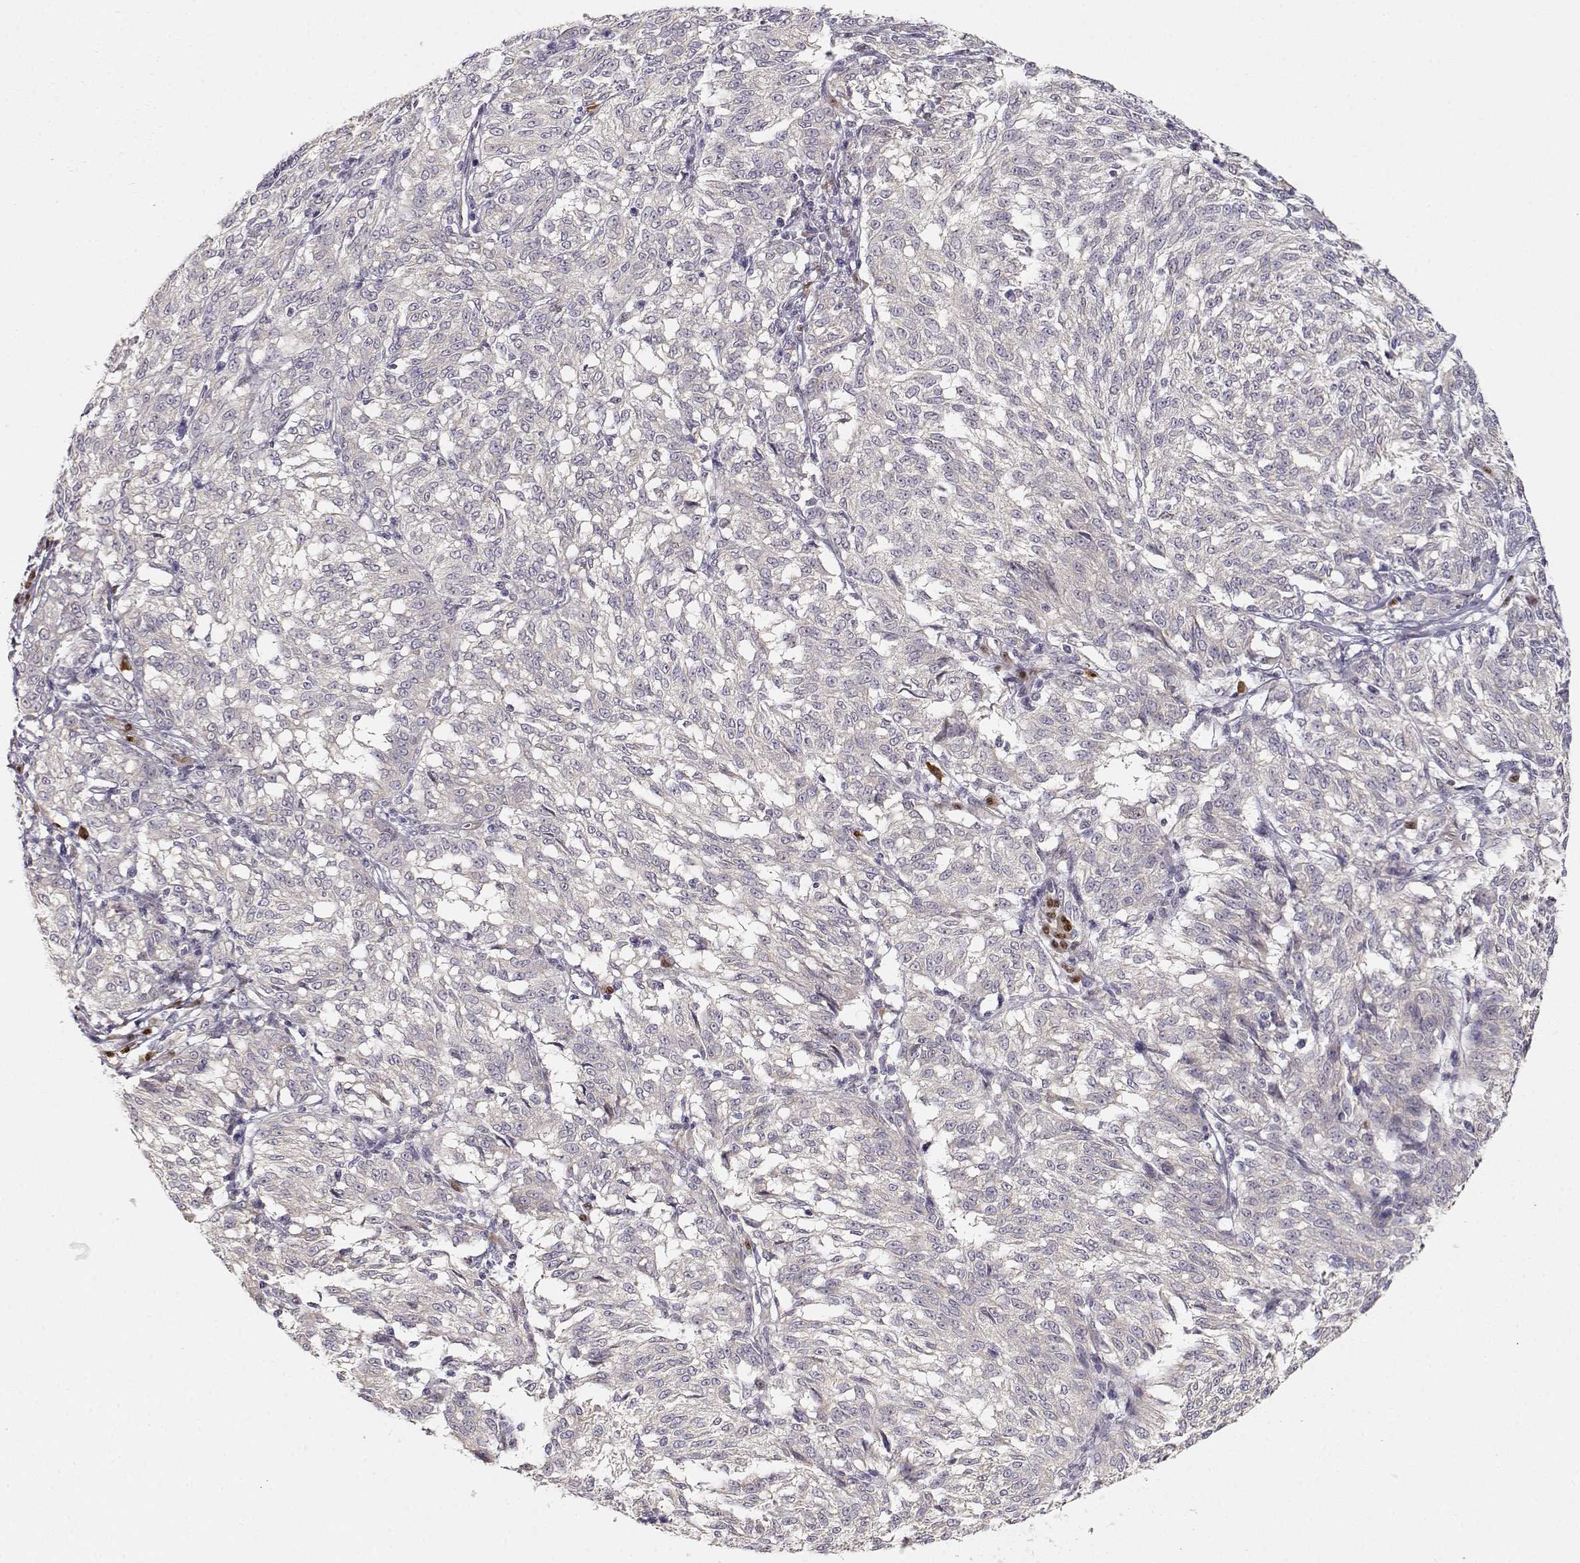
{"staining": {"intensity": "negative", "quantity": "none", "location": "none"}, "tissue": "melanoma", "cell_type": "Tumor cells", "image_type": "cancer", "snomed": [{"axis": "morphology", "description": "Malignant melanoma, NOS"}, {"axis": "topography", "description": "Skin"}], "caption": "There is no significant expression in tumor cells of malignant melanoma.", "gene": "EAF2", "patient": {"sex": "female", "age": 72}}